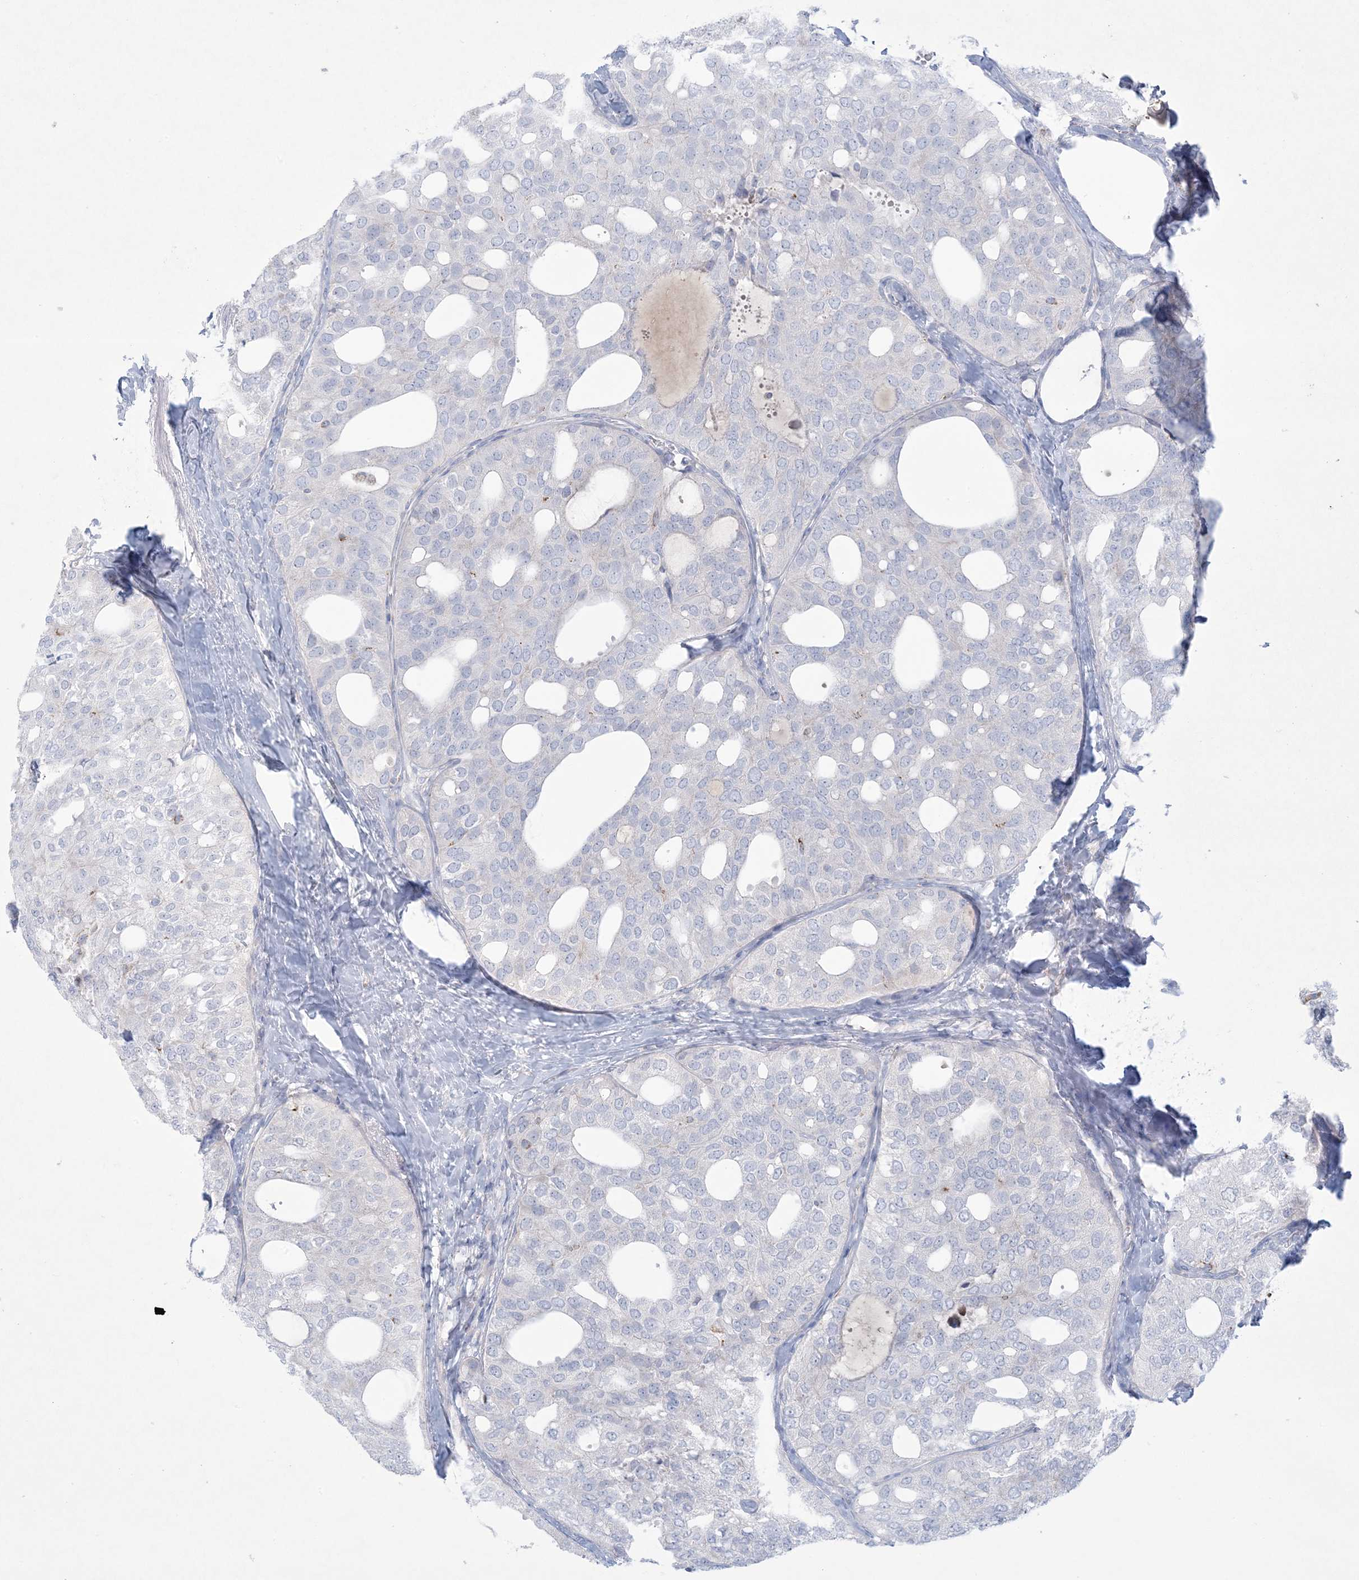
{"staining": {"intensity": "negative", "quantity": "none", "location": "none"}, "tissue": "thyroid cancer", "cell_type": "Tumor cells", "image_type": "cancer", "snomed": [{"axis": "morphology", "description": "Follicular adenoma carcinoma, NOS"}, {"axis": "topography", "description": "Thyroid gland"}], "caption": "The IHC histopathology image has no significant staining in tumor cells of thyroid follicular adenoma carcinoma tissue.", "gene": "KCTD6", "patient": {"sex": "male", "age": 75}}